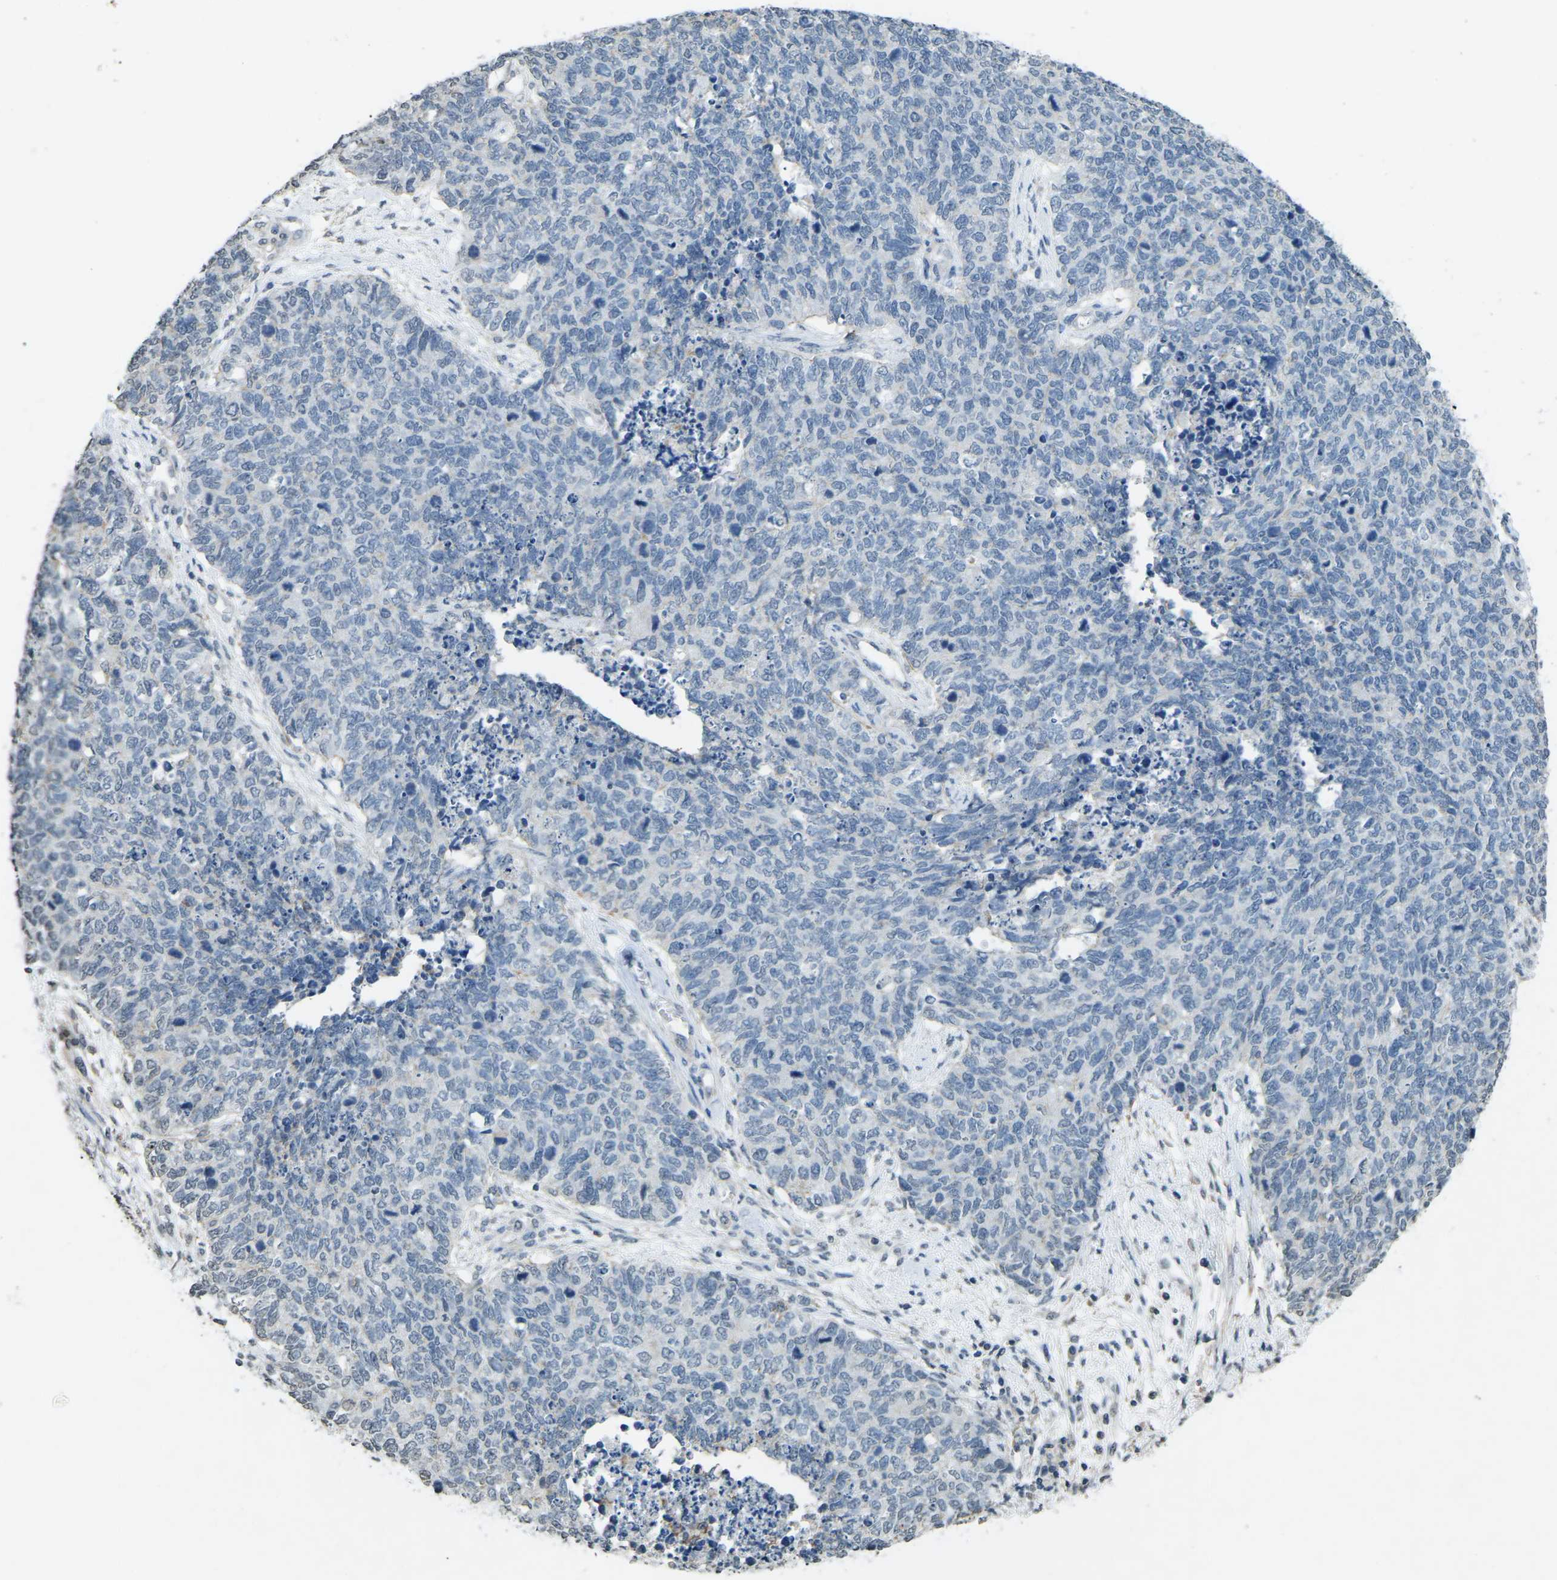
{"staining": {"intensity": "negative", "quantity": "none", "location": "none"}, "tissue": "cervical cancer", "cell_type": "Tumor cells", "image_type": "cancer", "snomed": [{"axis": "morphology", "description": "Squamous cell carcinoma, NOS"}, {"axis": "topography", "description": "Cervix"}], "caption": "Immunohistochemistry photomicrograph of neoplastic tissue: human squamous cell carcinoma (cervical) stained with DAB (3,3'-diaminobenzidine) shows no significant protein expression in tumor cells. The staining is performed using DAB brown chromogen with nuclei counter-stained in using hematoxylin.", "gene": "TFR2", "patient": {"sex": "female", "age": 63}}